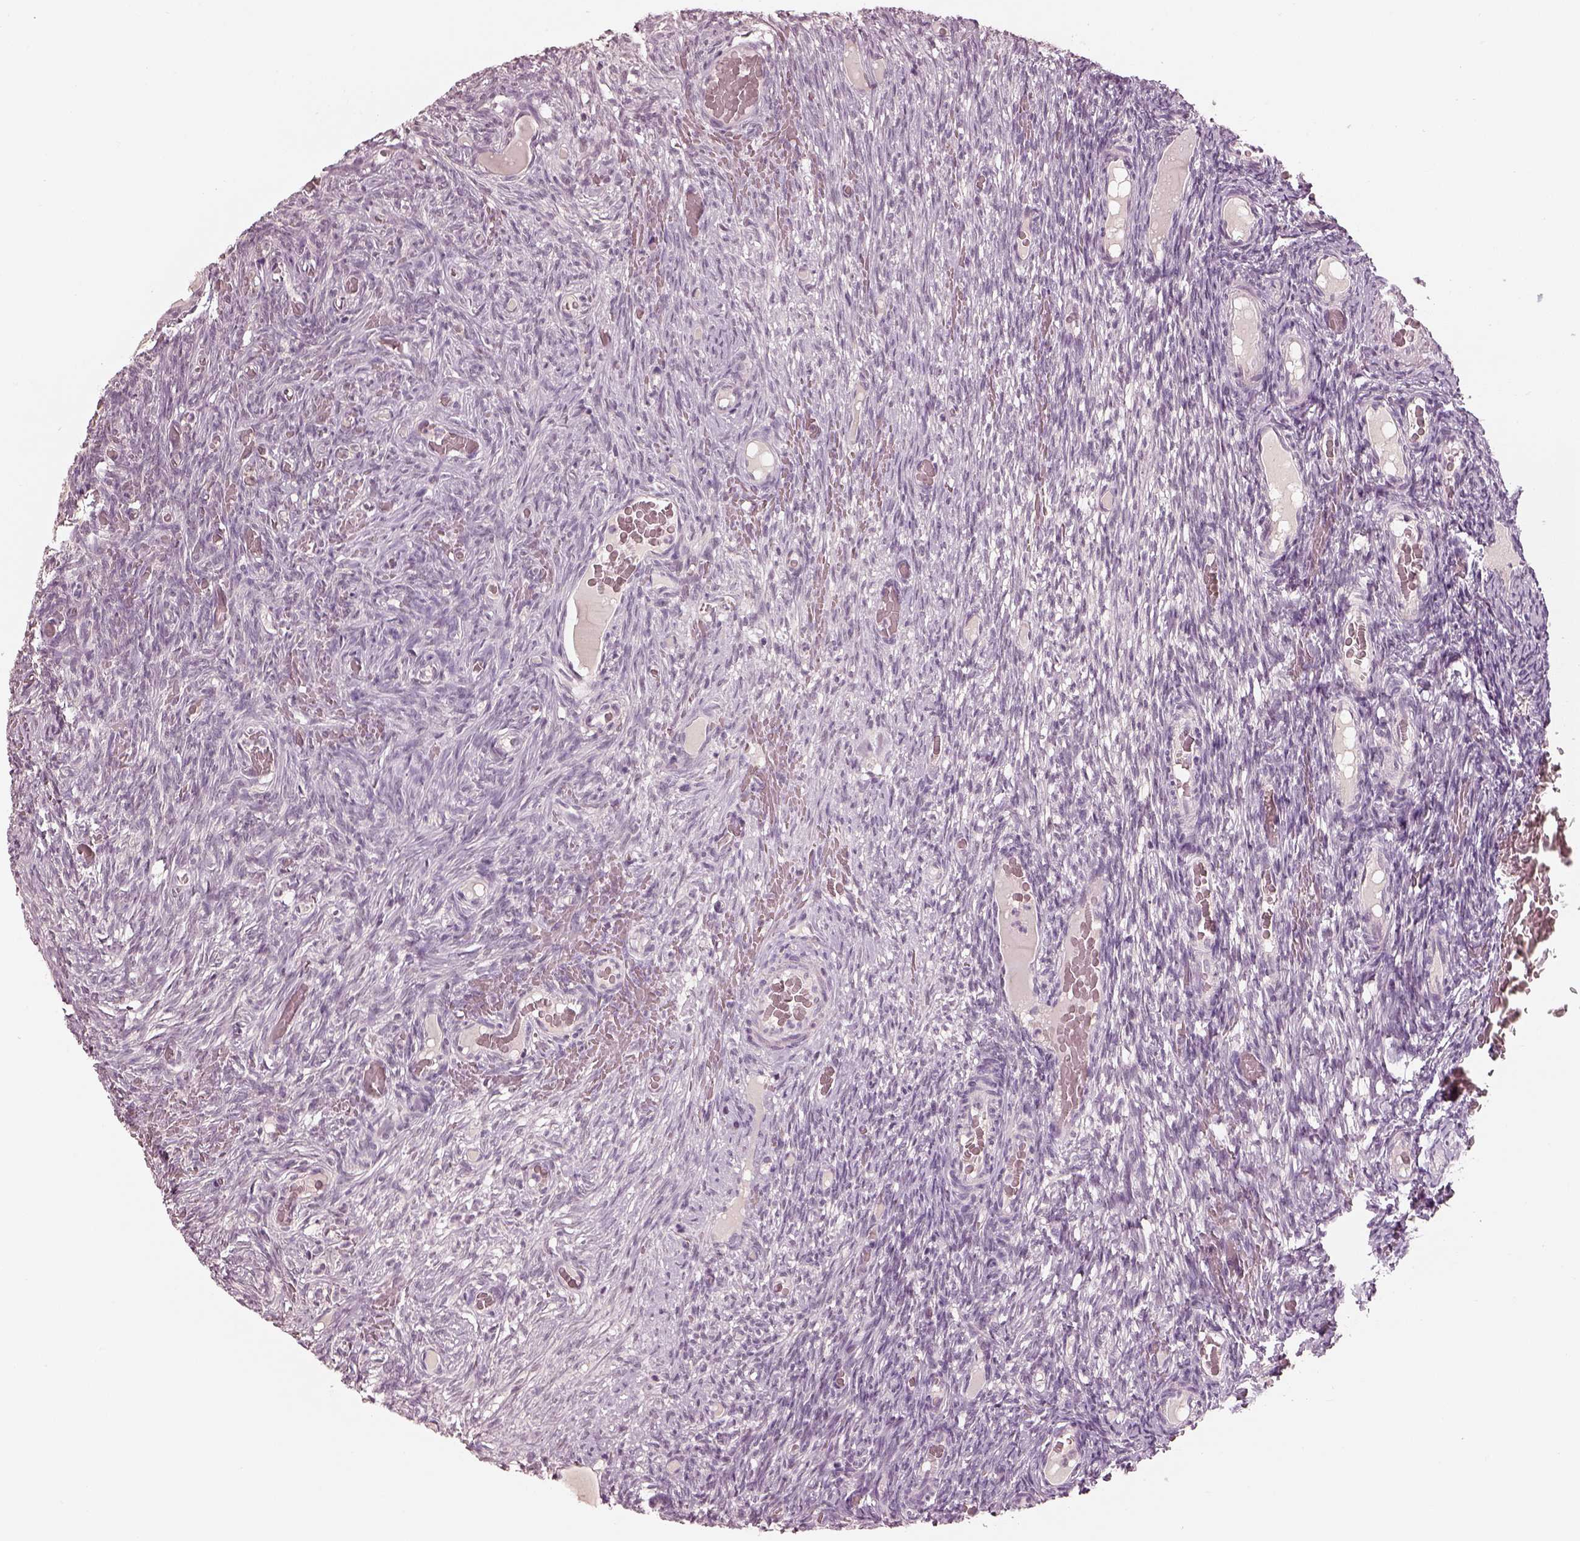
{"staining": {"intensity": "negative", "quantity": "none", "location": "none"}, "tissue": "ovary", "cell_type": "Follicle cells", "image_type": "normal", "snomed": [{"axis": "morphology", "description": "Normal tissue, NOS"}, {"axis": "topography", "description": "Ovary"}], "caption": "DAB (3,3'-diaminobenzidine) immunohistochemical staining of benign human ovary shows no significant expression in follicle cells.", "gene": "EGR4", "patient": {"sex": "female", "age": 34}}